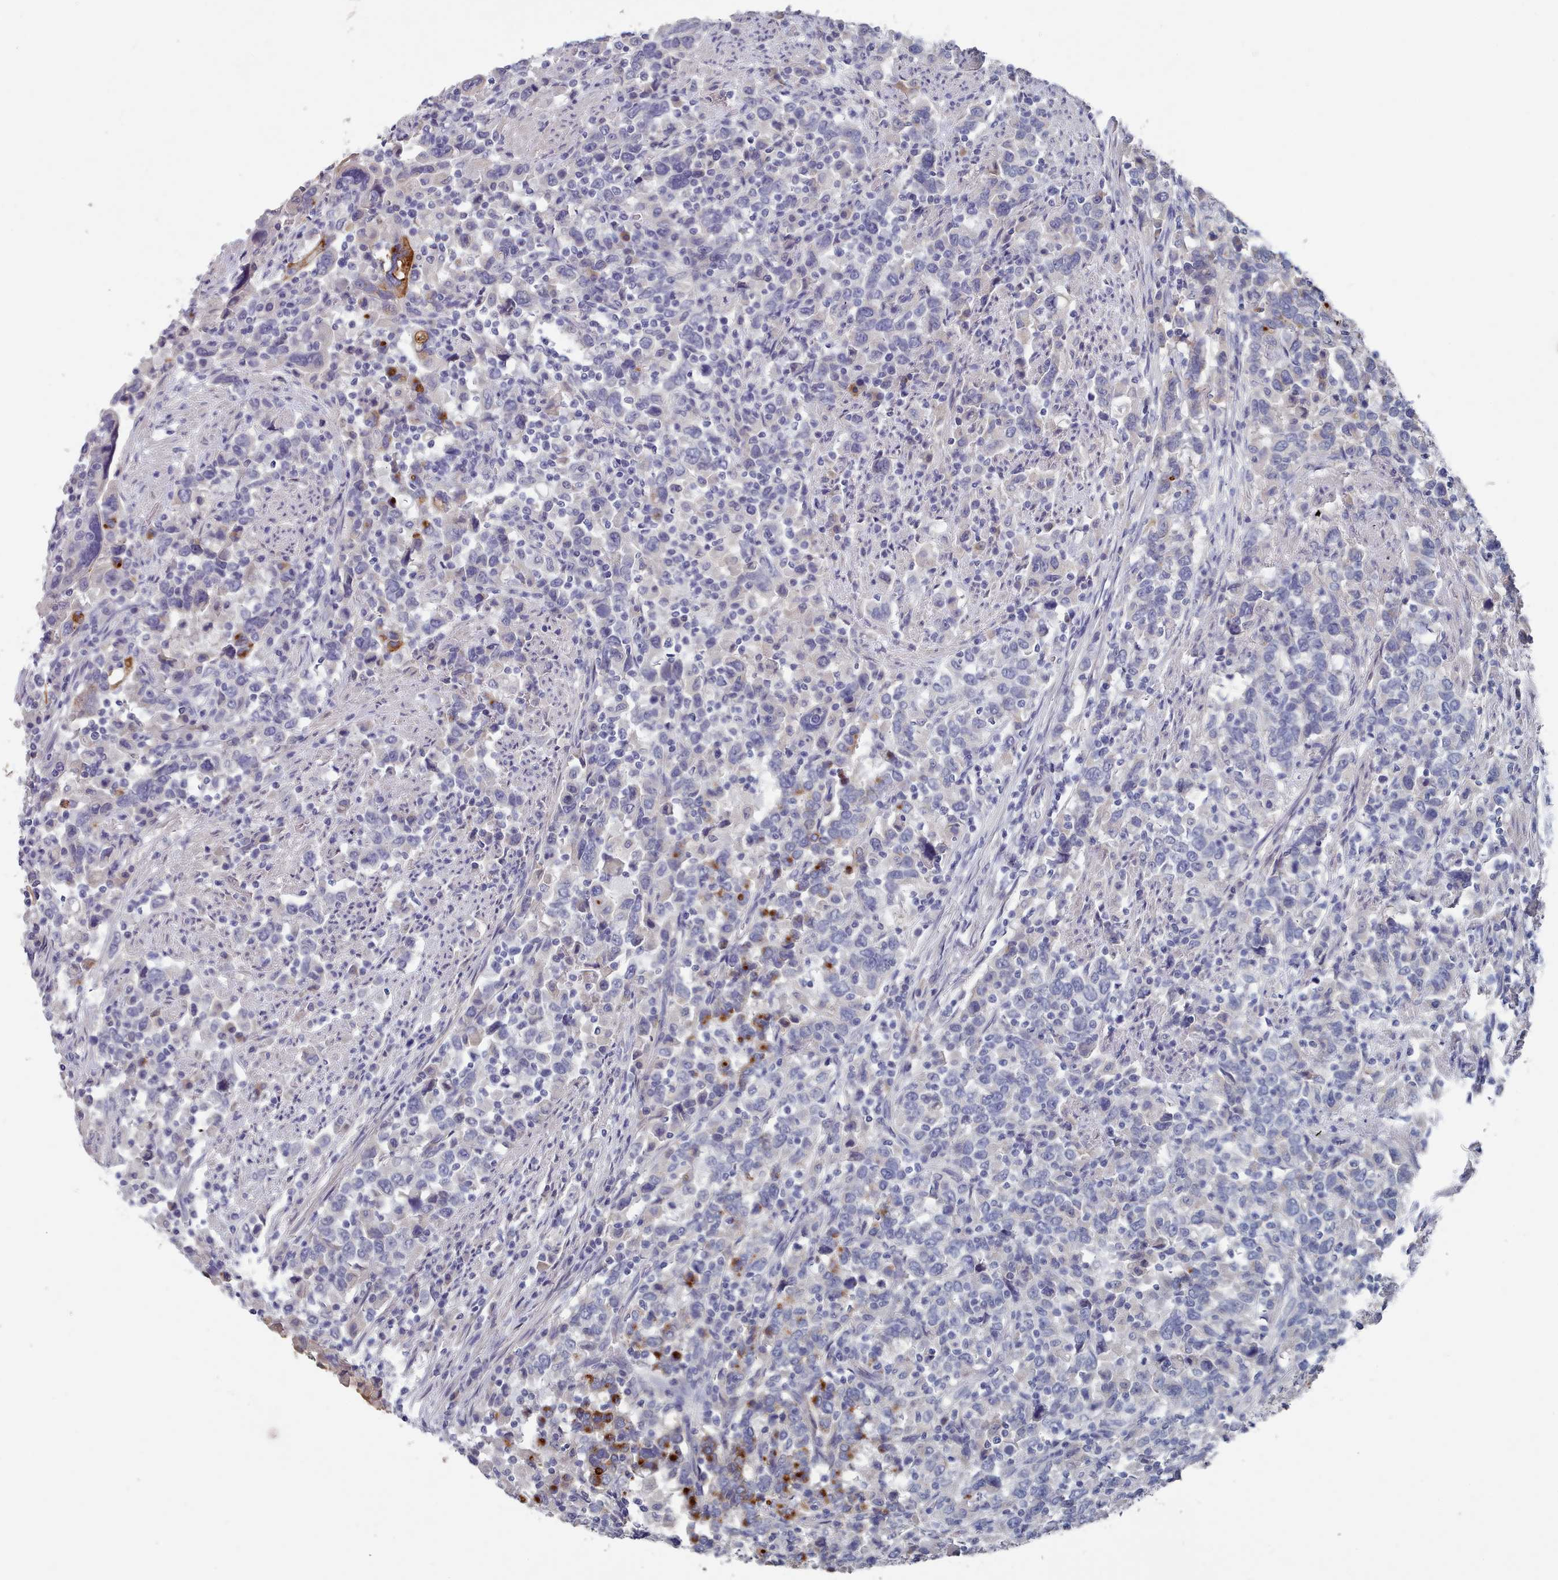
{"staining": {"intensity": "negative", "quantity": "none", "location": "none"}, "tissue": "urothelial cancer", "cell_type": "Tumor cells", "image_type": "cancer", "snomed": [{"axis": "morphology", "description": "Urothelial carcinoma, High grade"}, {"axis": "topography", "description": "Urinary bladder"}], "caption": "IHC photomicrograph of high-grade urothelial carcinoma stained for a protein (brown), which shows no positivity in tumor cells.", "gene": "ACAD11", "patient": {"sex": "male", "age": 61}}